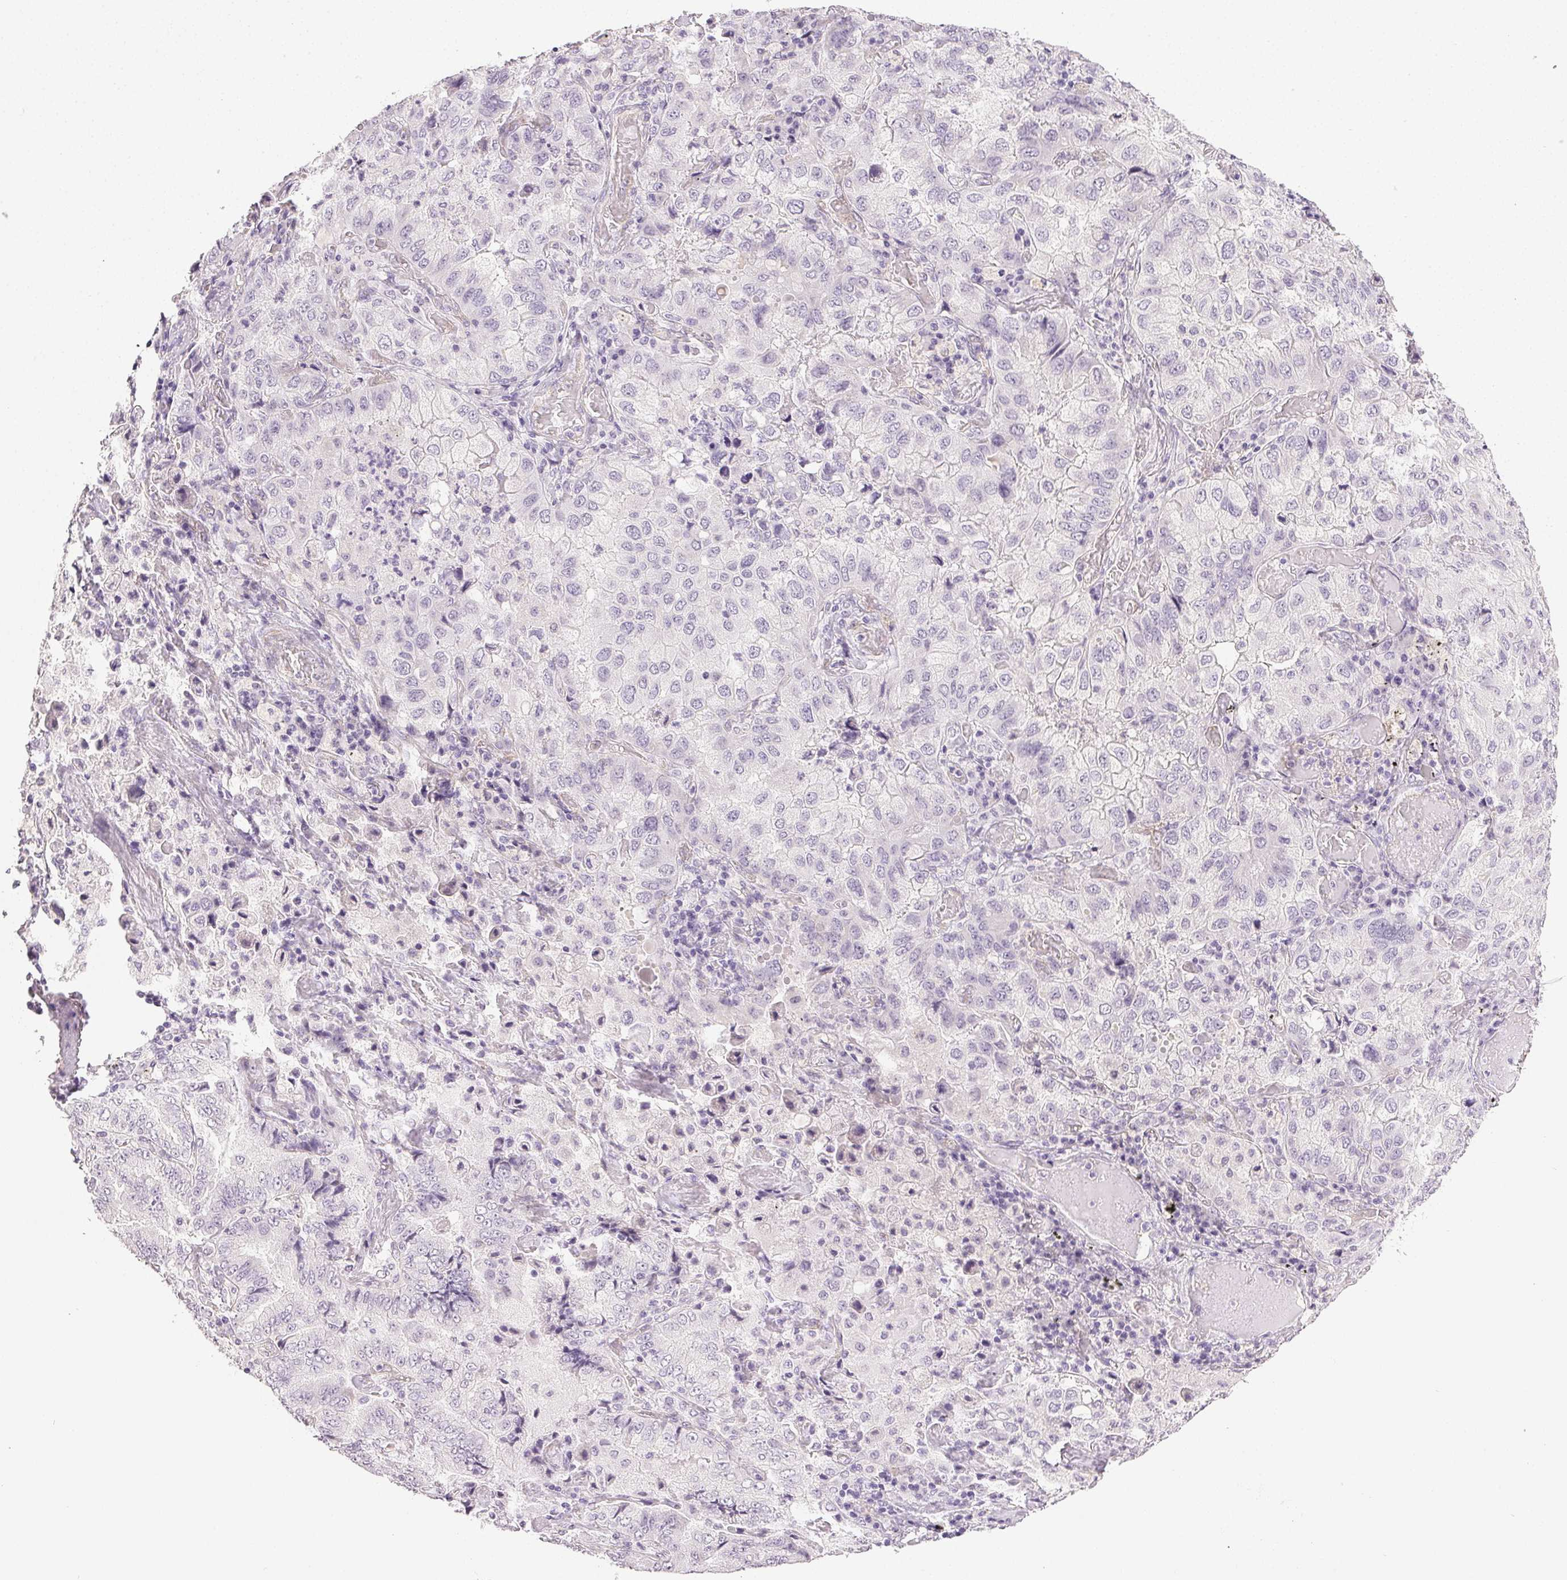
{"staining": {"intensity": "negative", "quantity": "none", "location": "none"}, "tissue": "lung cancer", "cell_type": "Tumor cells", "image_type": "cancer", "snomed": [{"axis": "morphology", "description": "Aneuploidy"}, {"axis": "morphology", "description": "Adenocarcinoma, NOS"}, {"axis": "morphology", "description": "Adenocarcinoma, metastatic, NOS"}, {"axis": "topography", "description": "Lymph node"}, {"axis": "topography", "description": "Lung"}], "caption": "Micrograph shows no protein positivity in tumor cells of metastatic adenocarcinoma (lung) tissue.", "gene": "PLCB1", "patient": {"sex": "female", "age": 48}}